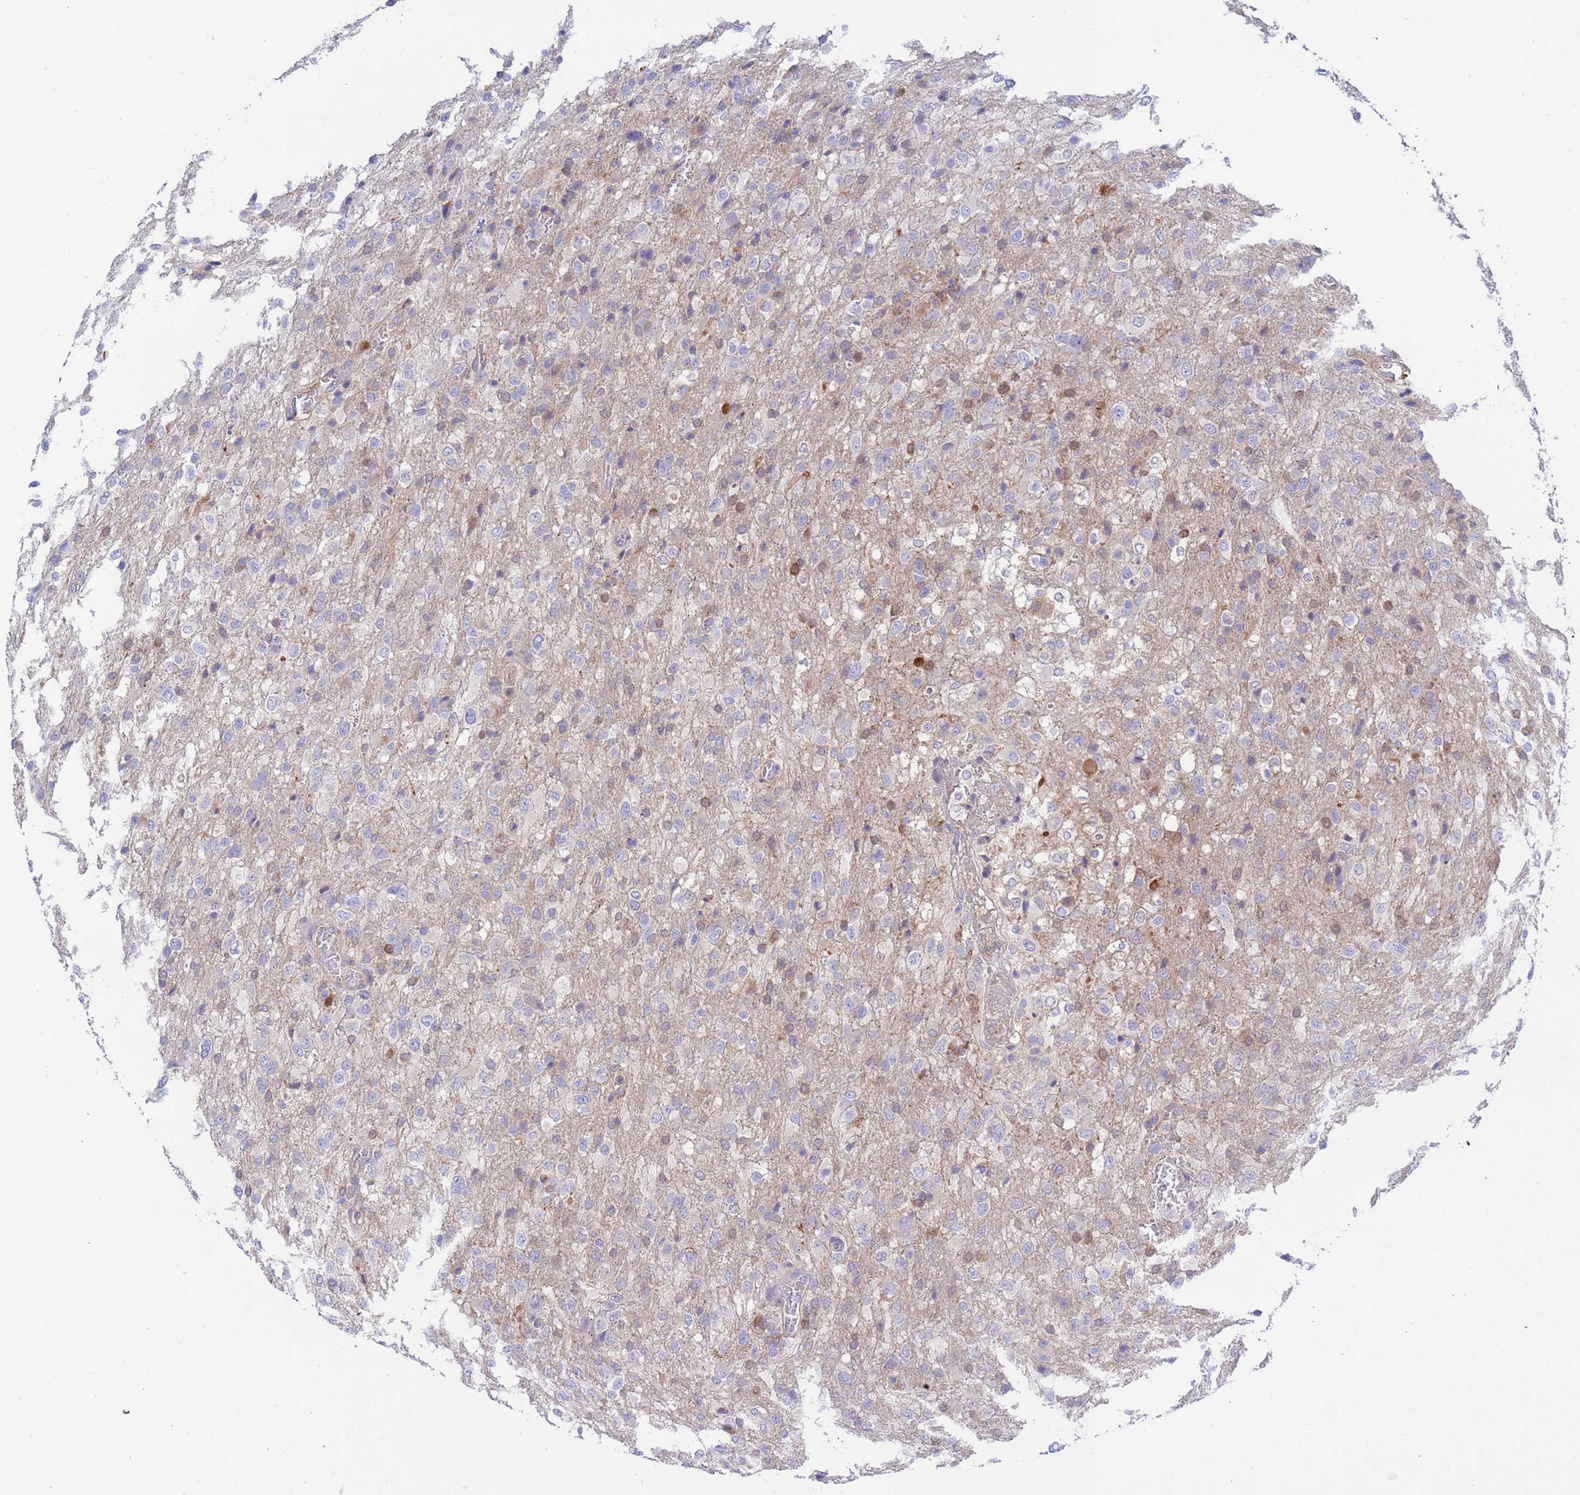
{"staining": {"intensity": "negative", "quantity": "none", "location": "none"}, "tissue": "glioma", "cell_type": "Tumor cells", "image_type": "cancer", "snomed": [{"axis": "morphology", "description": "Glioma, malignant, High grade"}, {"axis": "topography", "description": "Brain"}], "caption": "This is a histopathology image of immunohistochemistry (IHC) staining of high-grade glioma (malignant), which shows no positivity in tumor cells.", "gene": "FOXRED1", "patient": {"sex": "female", "age": 74}}